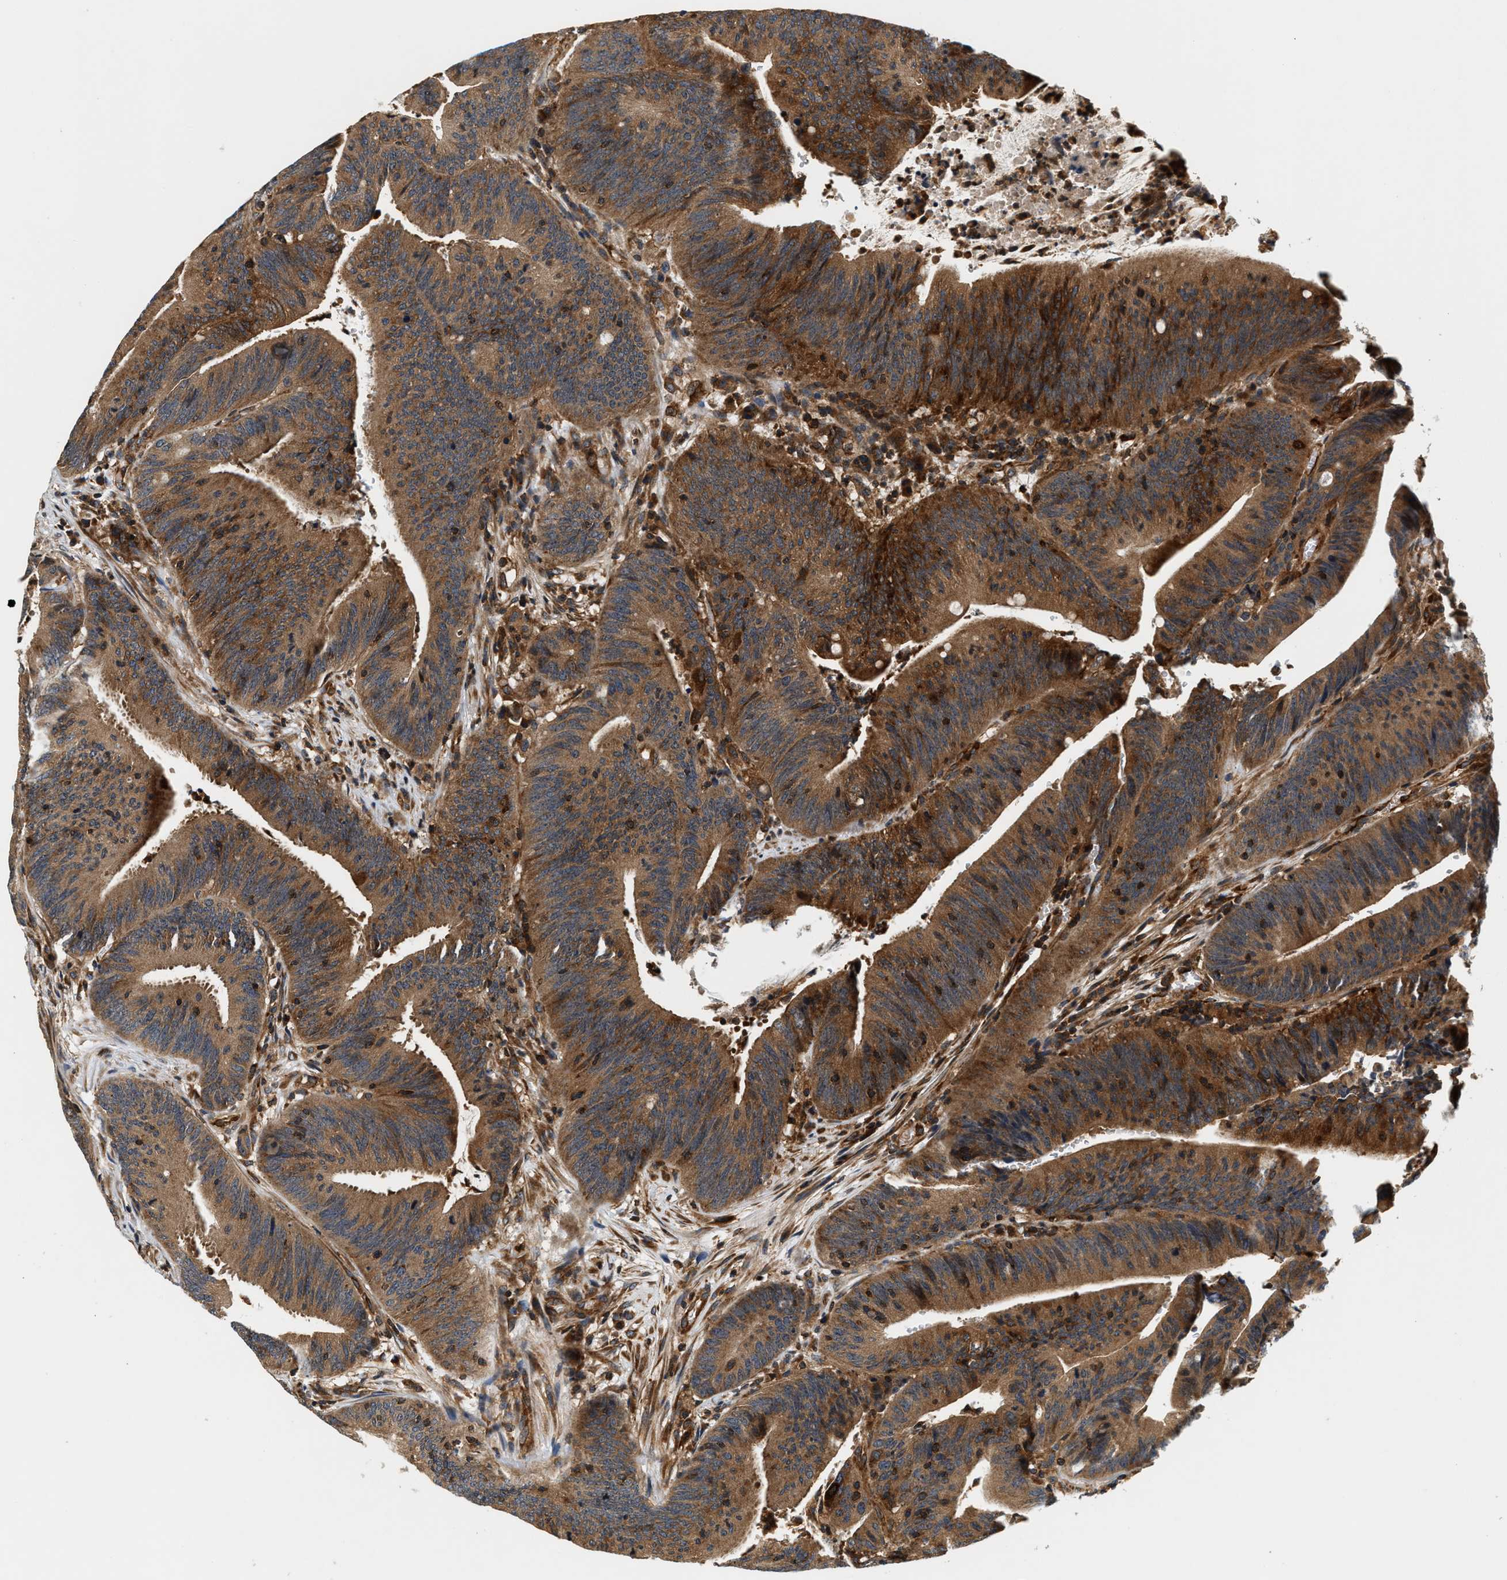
{"staining": {"intensity": "moderate", "quantity": ">75%", "location": "cytoplasmic/membranous"}, "tissue": "colorectal cancer", "cell_type": "Tumor cells", "image_type": "cancer", "snomed": [{"axis": "morphology", "description": "Normal tissue, NOS"}, {"axis": "morphology", "description": "Adenocarcinoma, NOS"}, {"axis": "topography", "description": "Rectum"}], "caption": "Colorectal cancer stained with a protein marker shows moderate staining in tumor cells.", "gene": "SAMD9", "patient": {"sex": "female", "age": 66}}